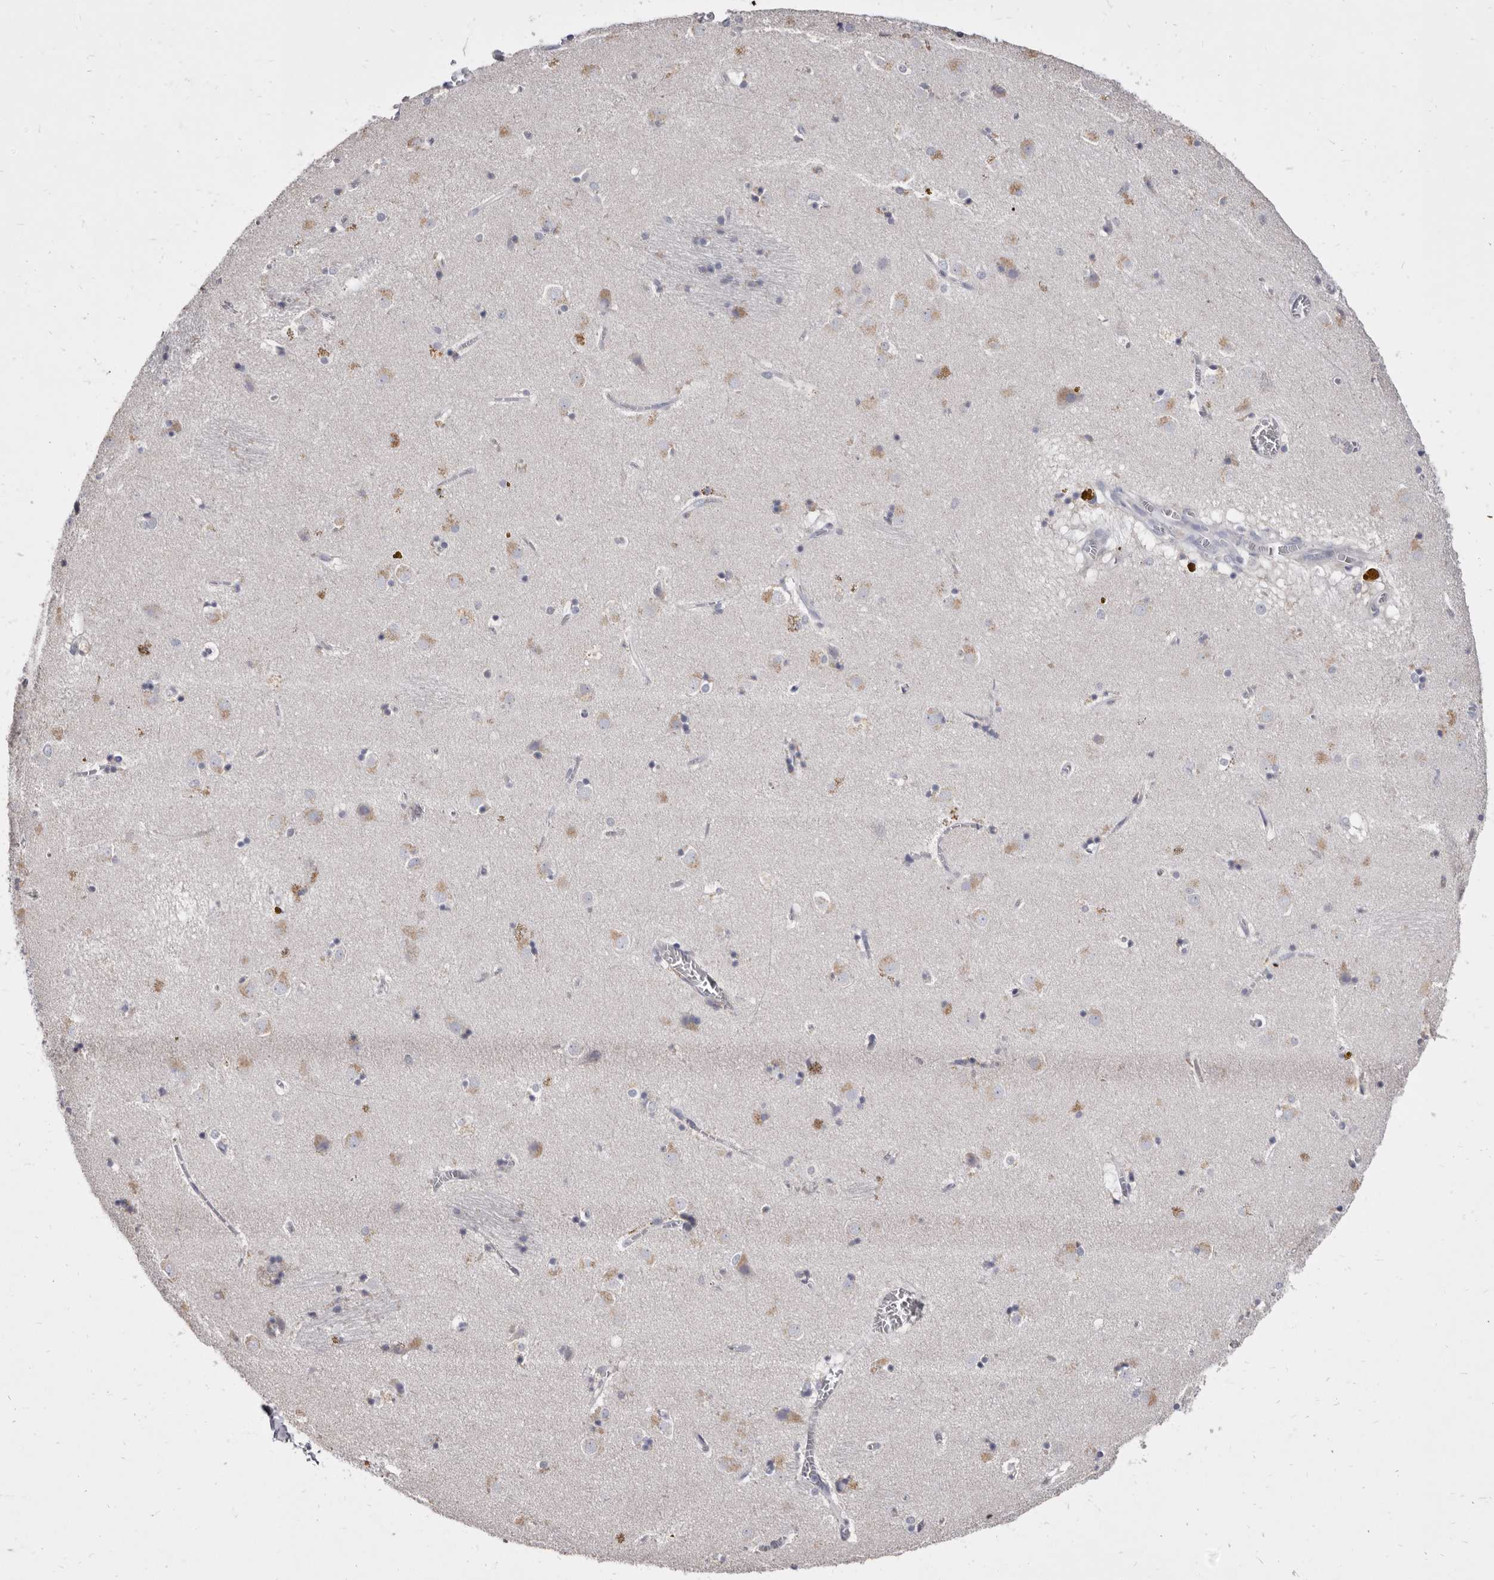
{"staining": {"intensity": "negative", "quantity": "none", "location": "none"}, "tissue": "caudate", "cell_type": "Glial cells", "image_type": "normal", "snomed": [{"axis": "morphology", "description": "Normal tissue, NOS"}, {"axis": "topography", "description": "Lateral ventricle wall"}], "caption": "IHC of normal human caudate exhibits no positivity in glial cells.", "gene": "CYP2E1", "patient": {"sex": "male", "age": 70}}